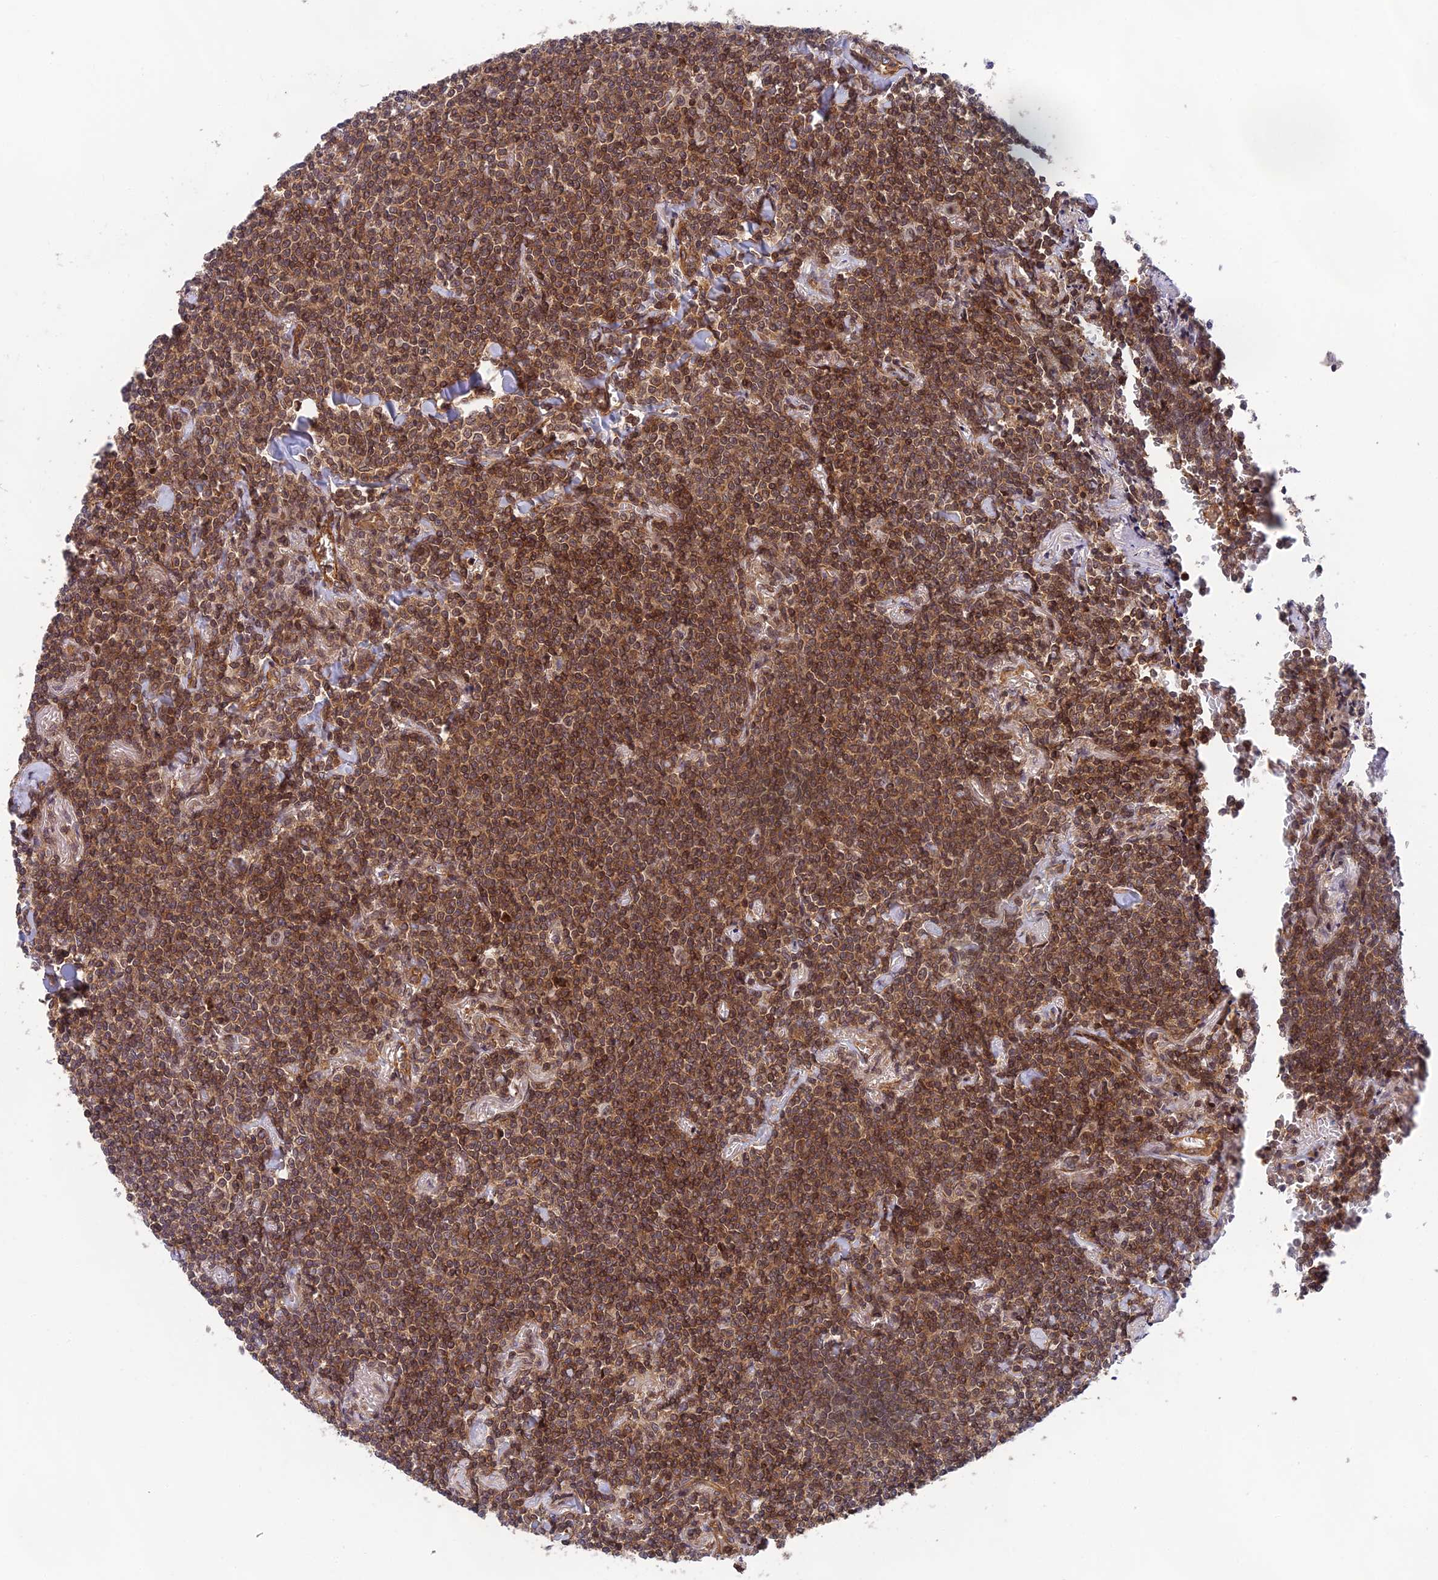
{"staining": {"intensity": "moderate", "quantity": ">75%", "location": "cytoplasmic/membranous"}, "tissue": "lymphoma", "cell_type": "Tumor cells", "image_type": "cancer", "snomed": [{"axis": "morphology", "description": "Malignant lymphoma, non-Hodgkin's type, Low grade"}, {"axis": "topography", "description": "Lung"}], "caption": "Immunohistochemical staining of human malignant lymphoma, non-Hodgkin's type (low-grade) demonstrates moderate cytoplasmic/membranous protein staining in about >75% of tumor cells.", "gene": "OSBPL1A", "patient": {"sex": "female", "age": 71}}